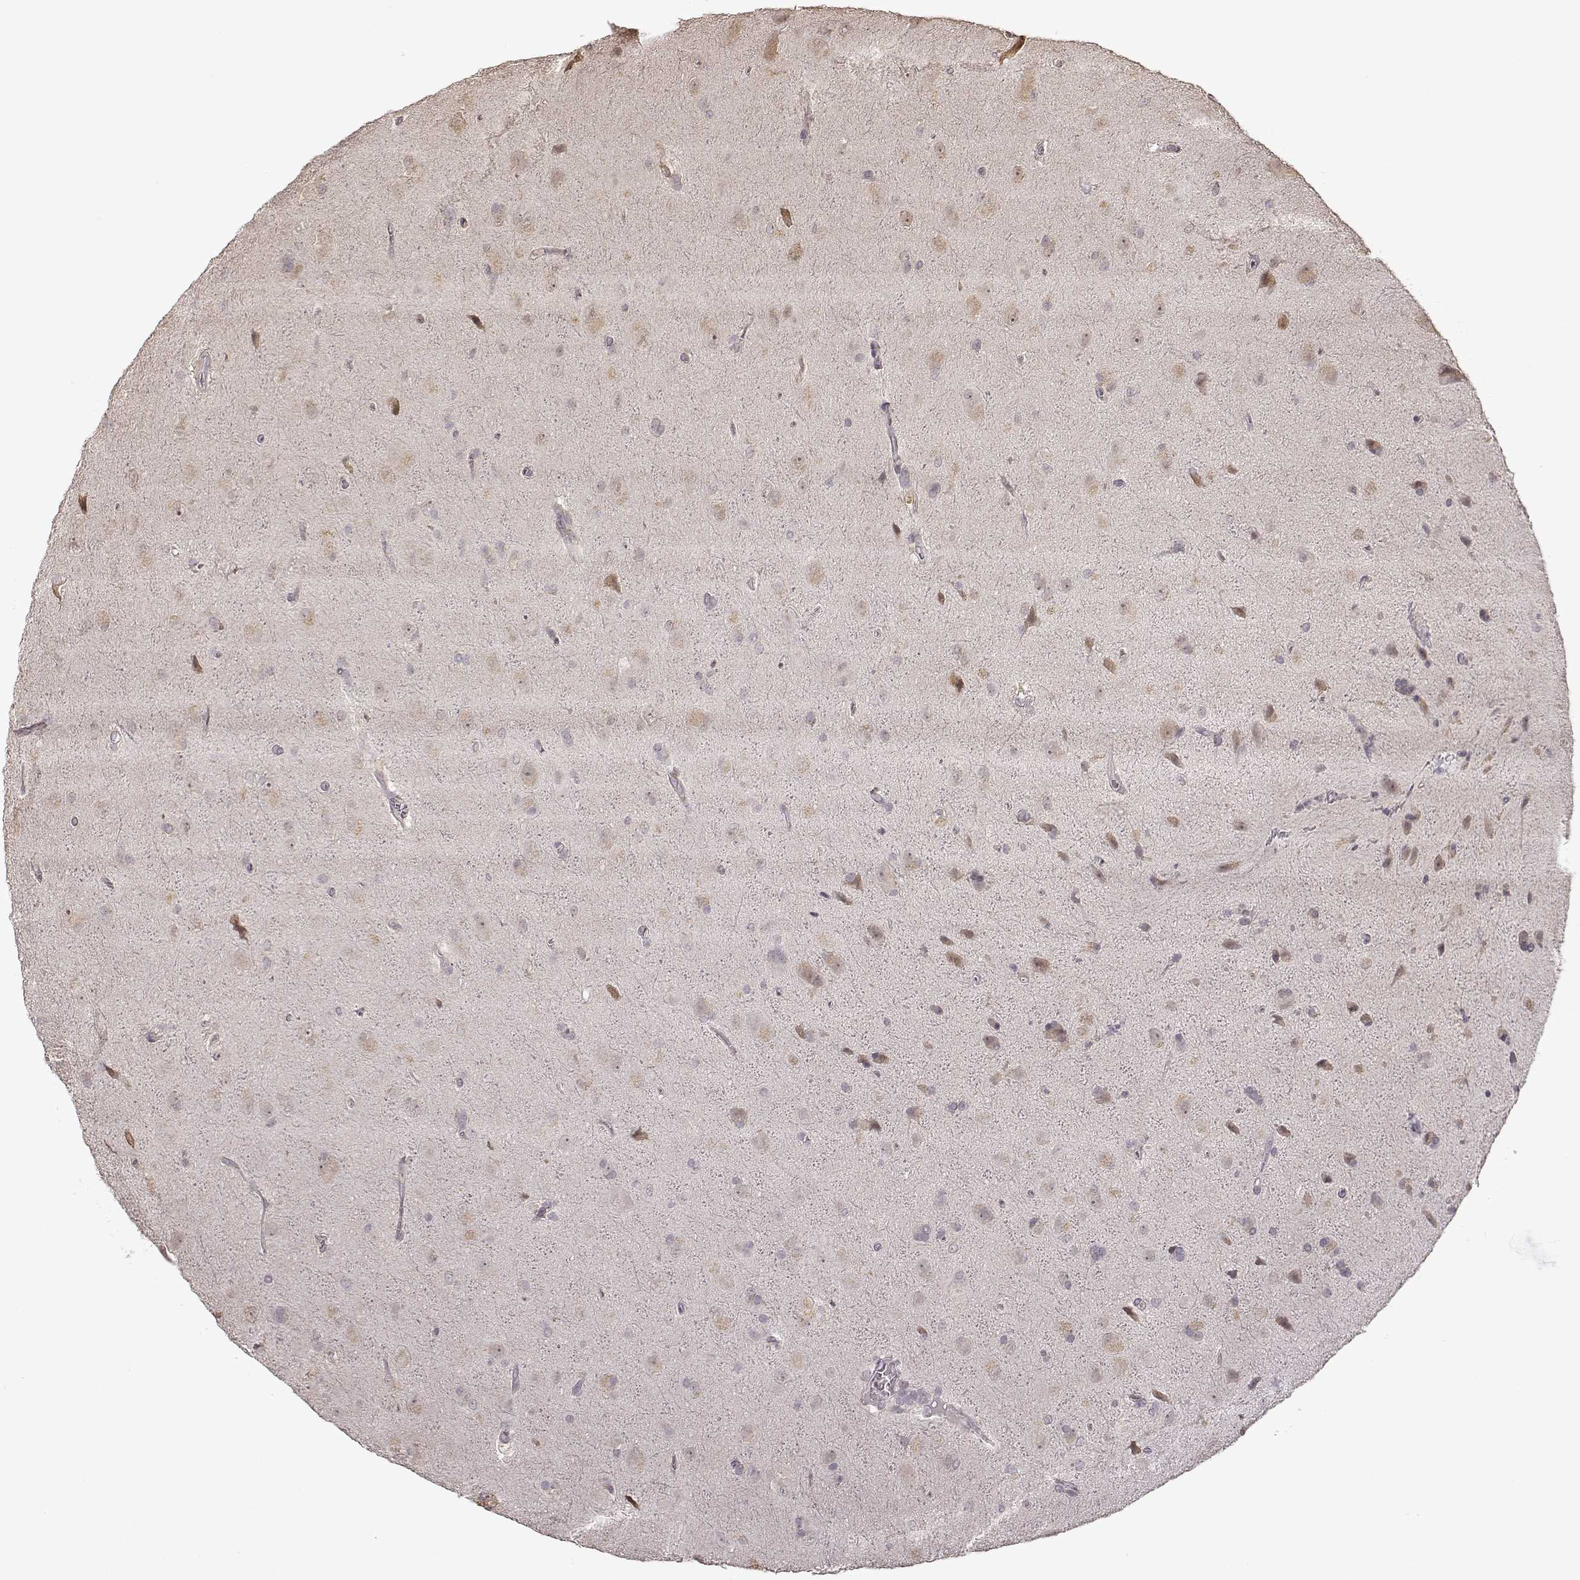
{"staining": {"intensity": "negative", "quantity": "none", "location": "none"}, "tissue": "glioma", "cell_type": "Tumor cells", "image_type": "cancer", "snomed": [{"axis": "morphology", "description": "Glioma, malignant, Low grade"}, {"axis": "topography", "description": "Brain"}], "caption": "The immunohistochemistry (IHC) photomicrograph has no significant positivity in tumor cells of glioma tissue.", "gene": "CRB1", "patient": {"sex": "male", "age": 58}}